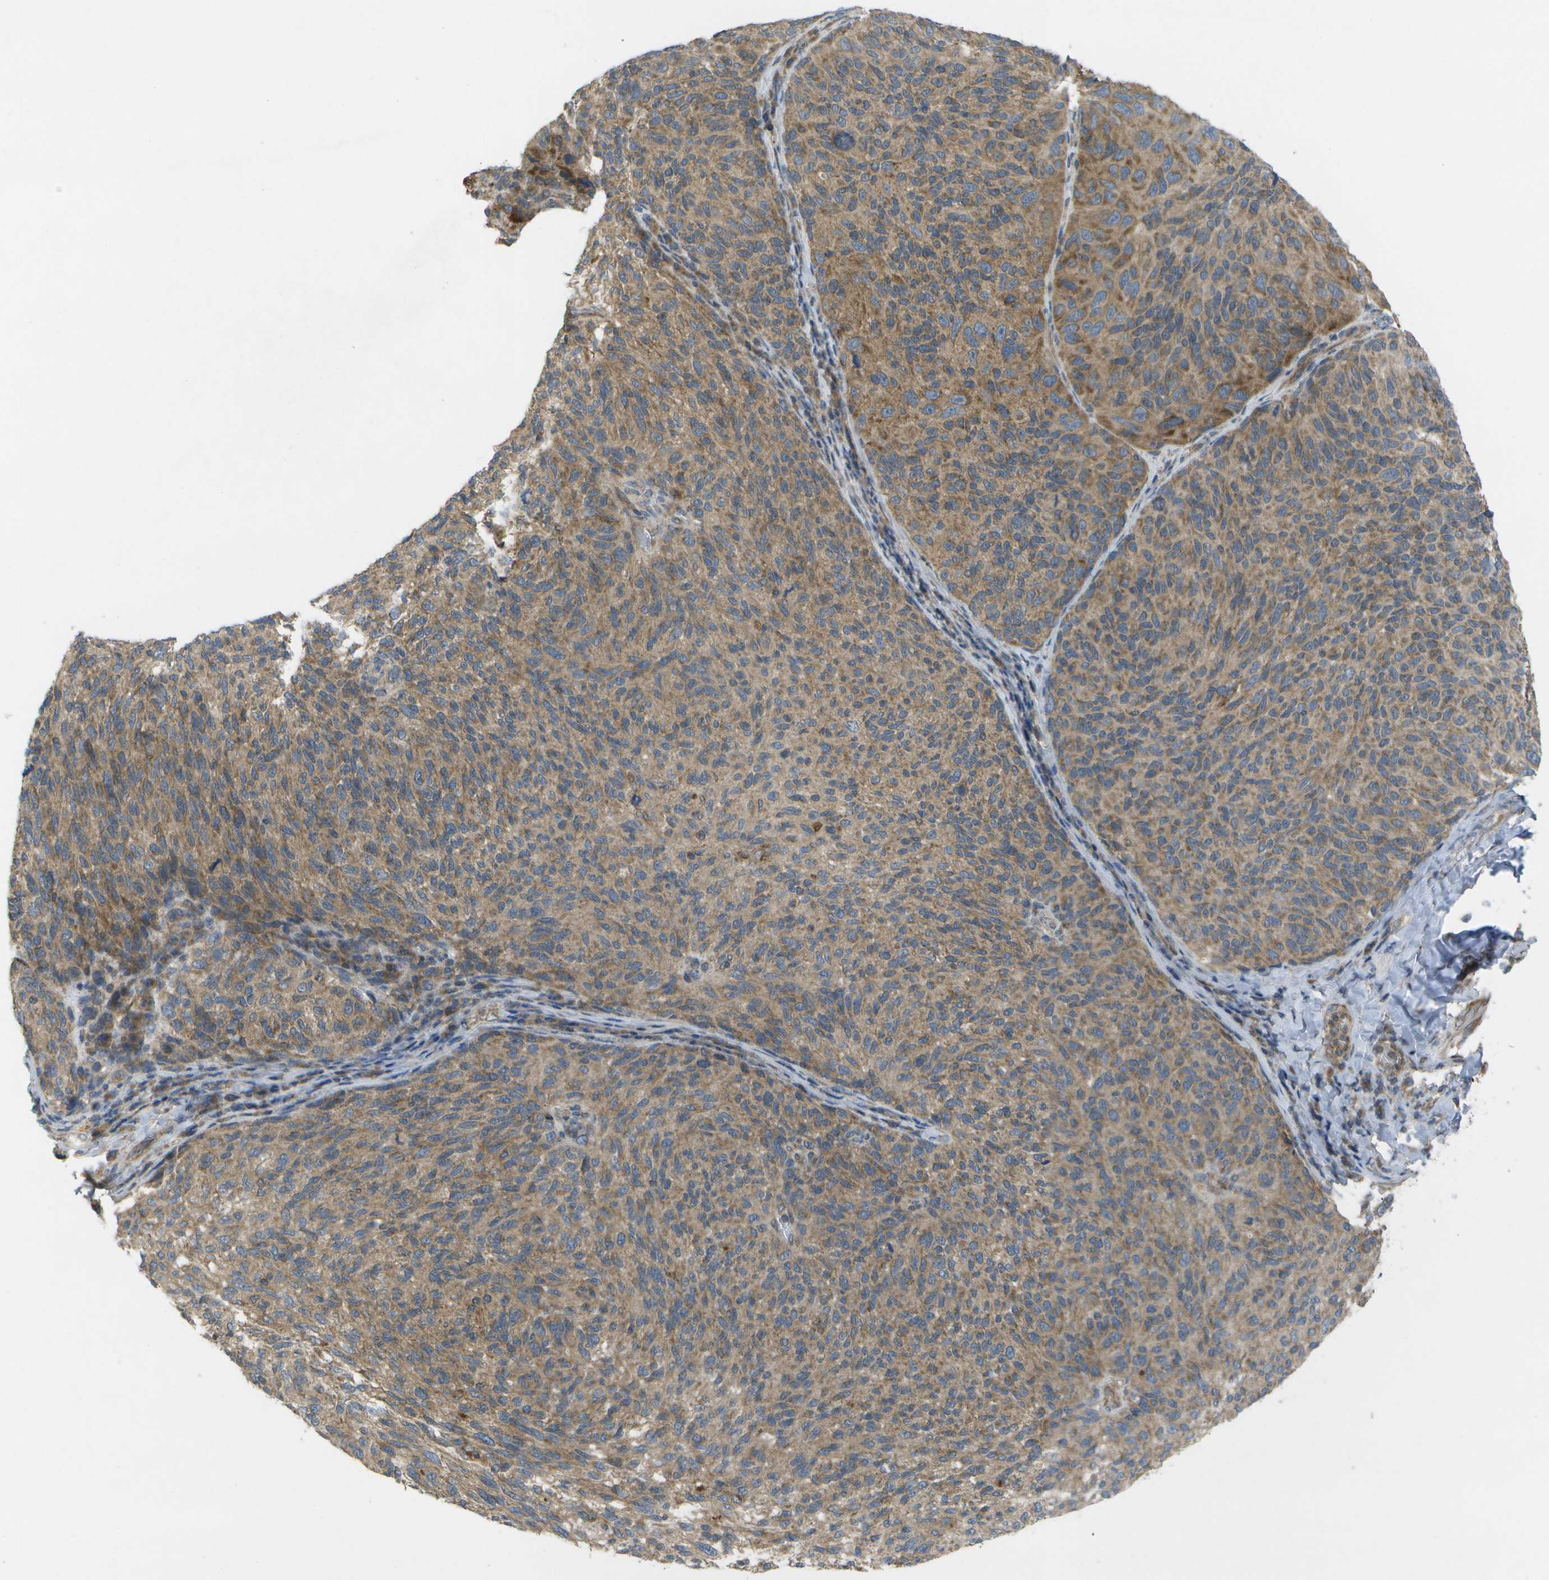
{"staining": {"intensity": "moderate", "quantity": ">75%", "location": "cytoplasmic/membranous"}, "tissue": "melanoma", "cell_type": "Tumor cells", "image_type": "cancer", "snomed": [{"axis": "morphology", "description": "Malignant melanoma, NOS"}, {"axis": "topography", "description": "Skin"}], "caption": "Tumor cells demonstrate moderate cytoplasmic/membranous staining in approximately >75% of cells in malignant melanoma.", "gene": "DPM3", "patient": {"sex": "female", "age": 73}}